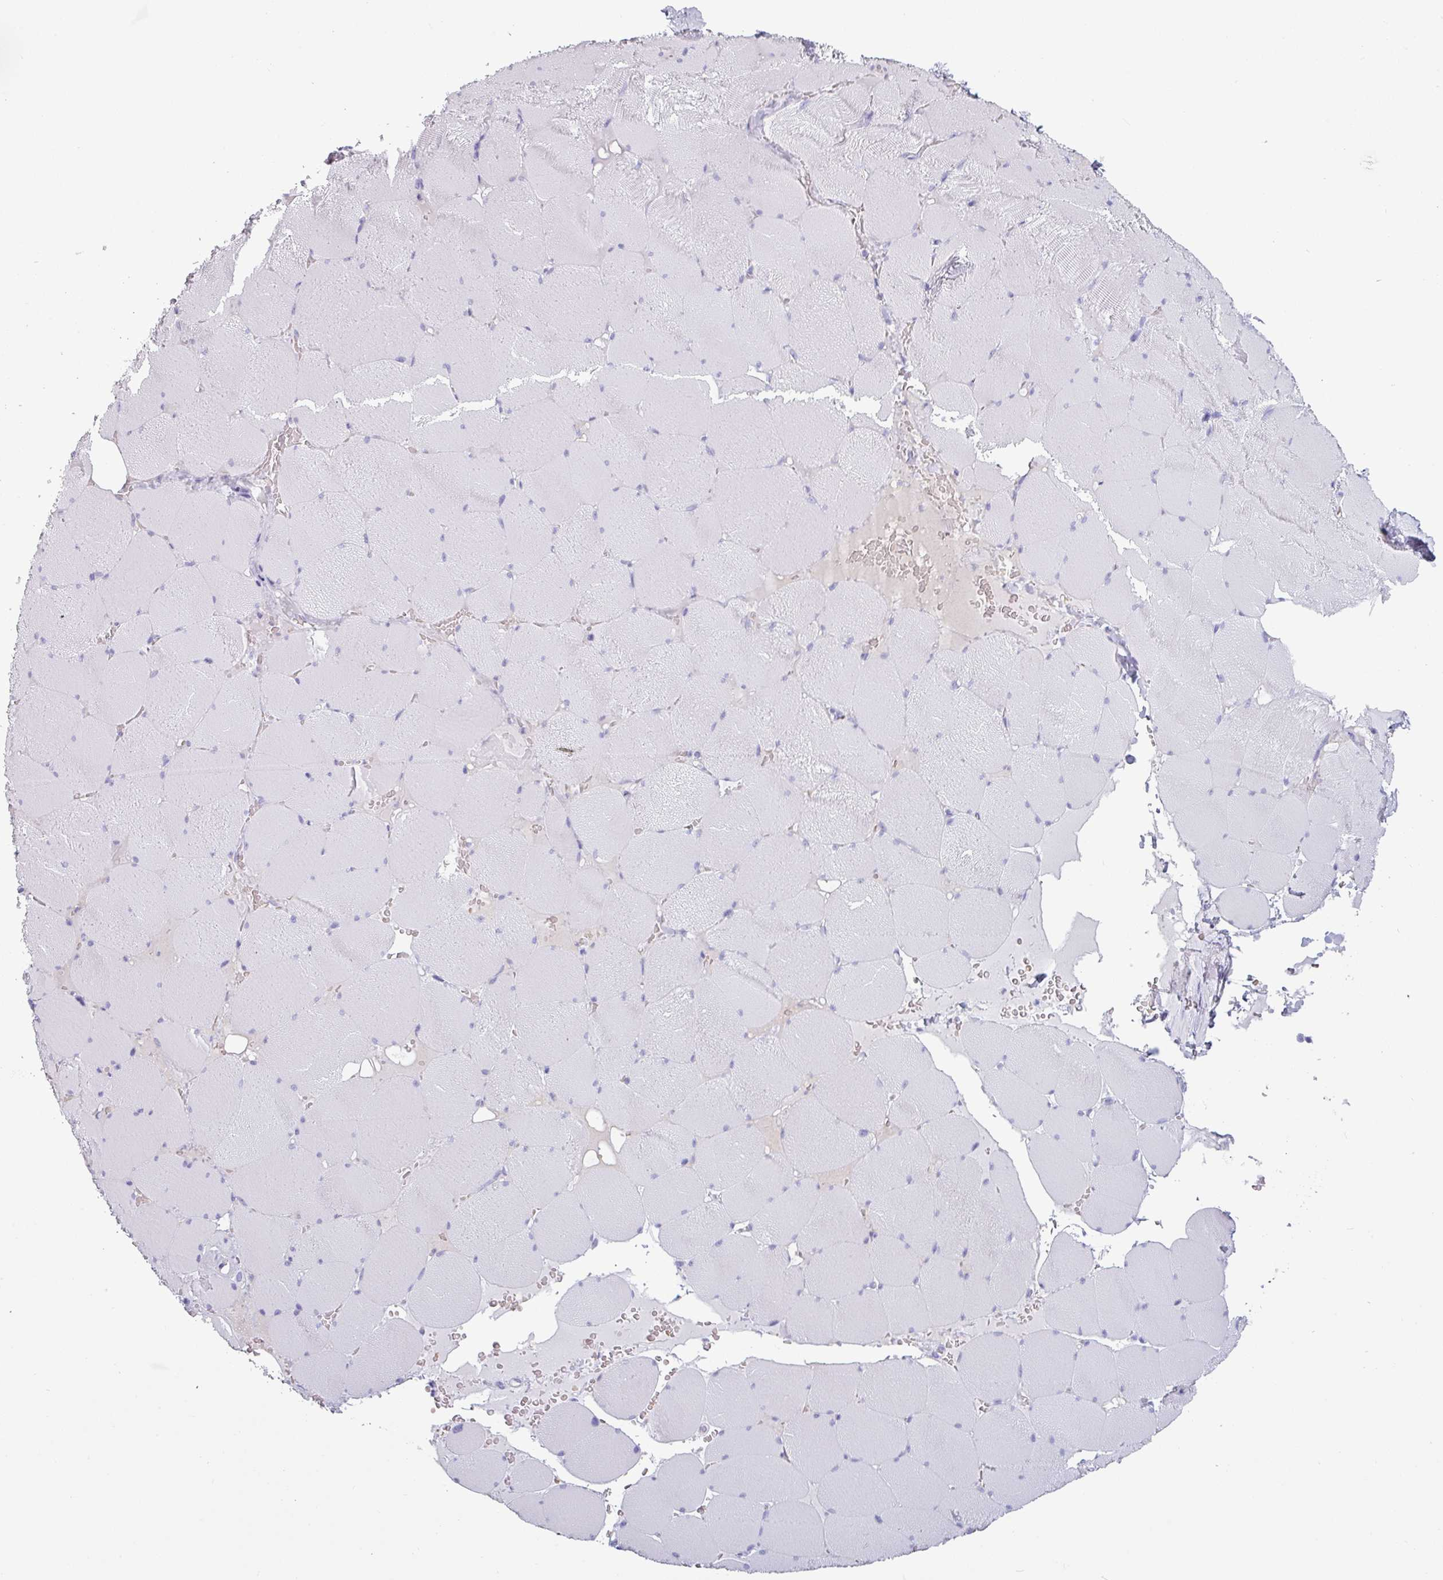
{"staining": {"intensity": "negative", "quantity": "none", "location": "none"}, "tissue": "skeletal muscle", "cell_type": "Myocytes", "image_type": "normal", "snomed": [{"axis": "morphology", "description": "Normal tissue, NOS"}, {"axis": "topography", "description": "Skeletal muscle"}, {"axis": "topography", "description": "Head-Neck"}], "caption": "DAB (3,3'-diaminobenzidine) immunohistochemical staining of normal skeletal muscle exhibits no significant expression in myocytes.", "gene": "CRYBB2", "patient": {"sex": "male", "age": 66}}